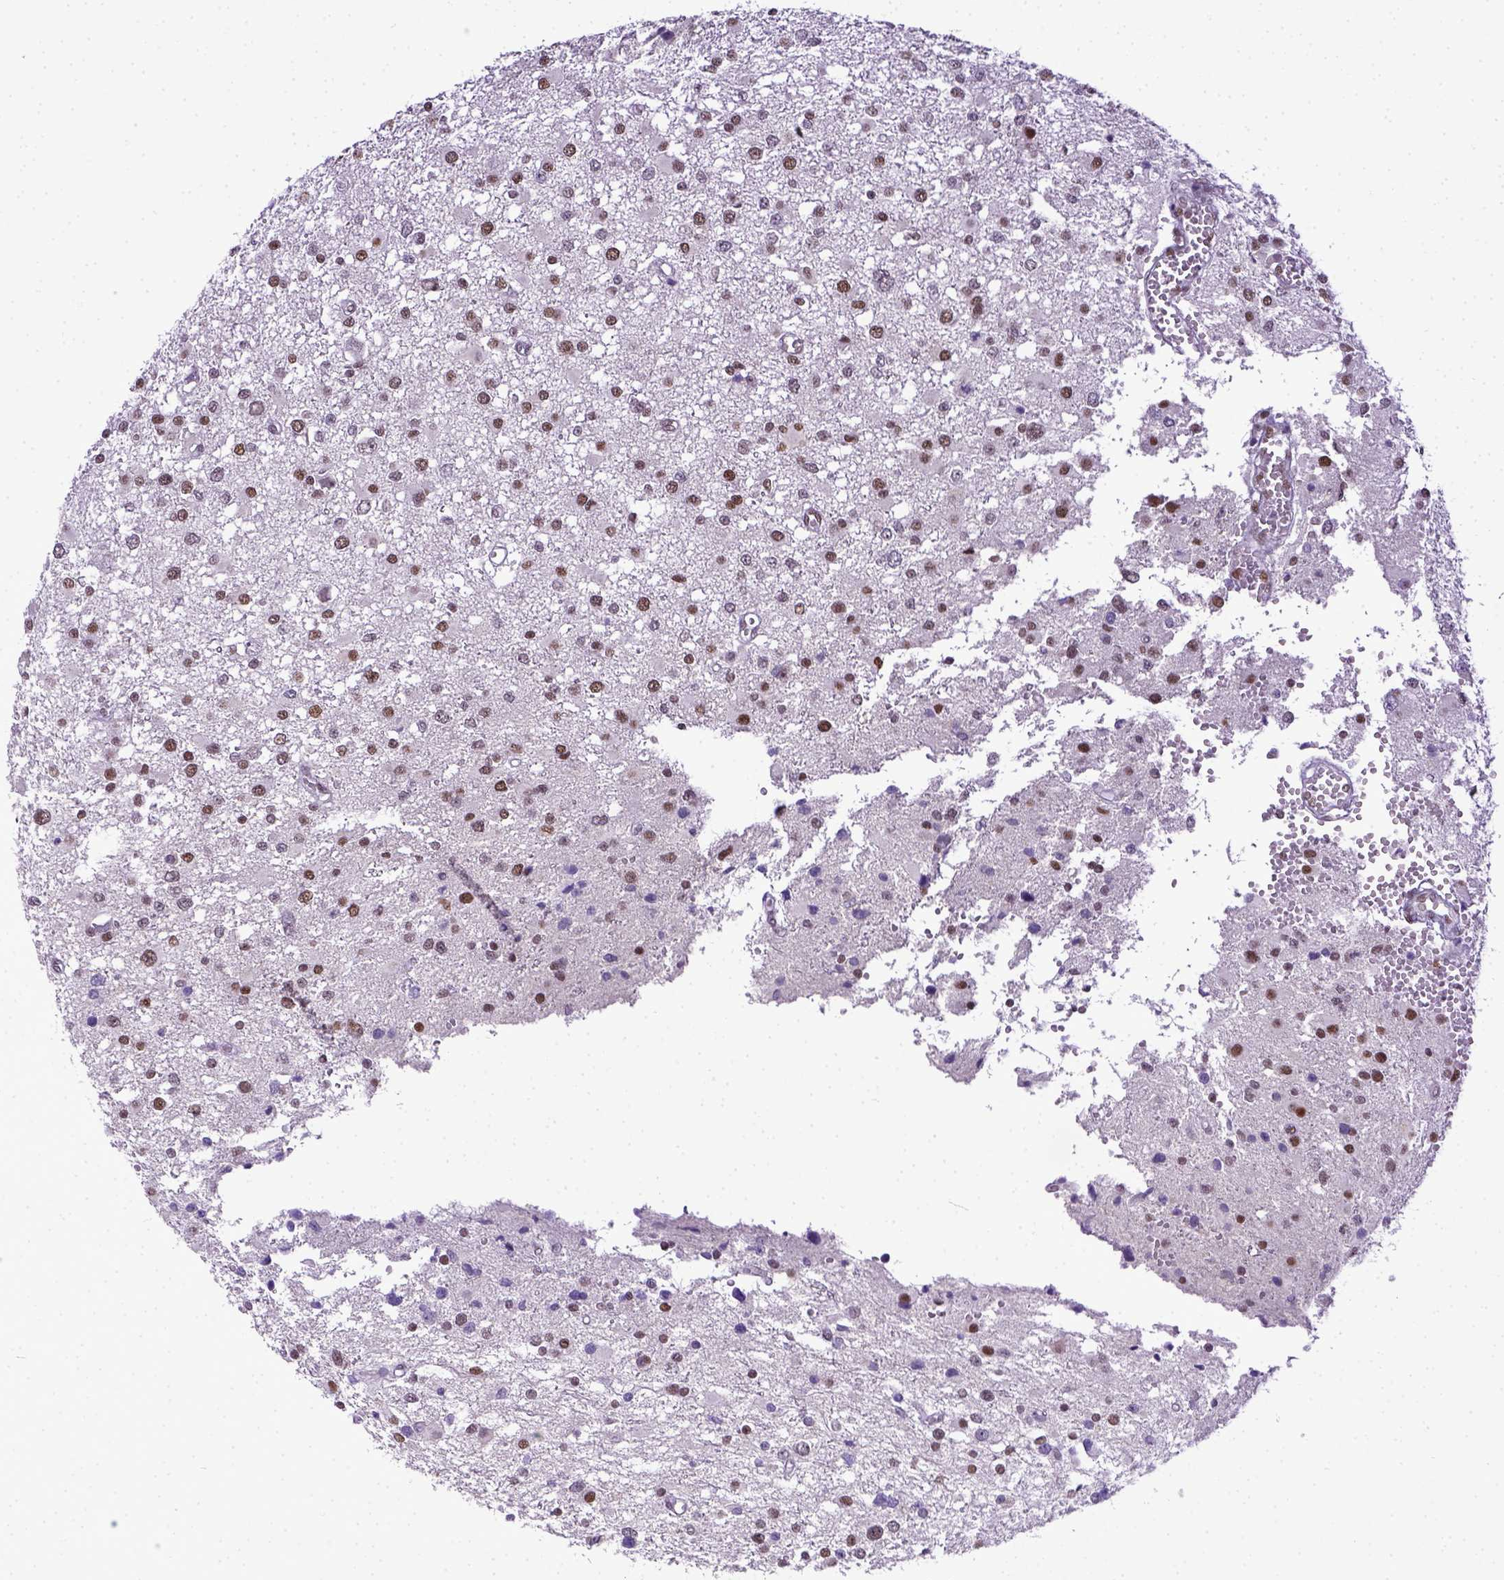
{"staining": {"intensity": "moderate", "quantity": ">75%", "location": "nuclear"}, "tissue": "glioma", "cell_type": "Tumor cells", "image_type": "cancer", "snomed": [{"axis": "morphology", "description": "Glioma, malignant, High grade"}, {"axis": "topography", "description": "Brain"}], "caption": "DAB (3,3'-diaminobenzidine) immunohistochemical staining of human malignant glioma (high-grade) reveals moderate nuclear protein staining in approximately >75% of tumor cells.", "gene": "ERCC1", "patient": {"sex": "male", "age": 54}}